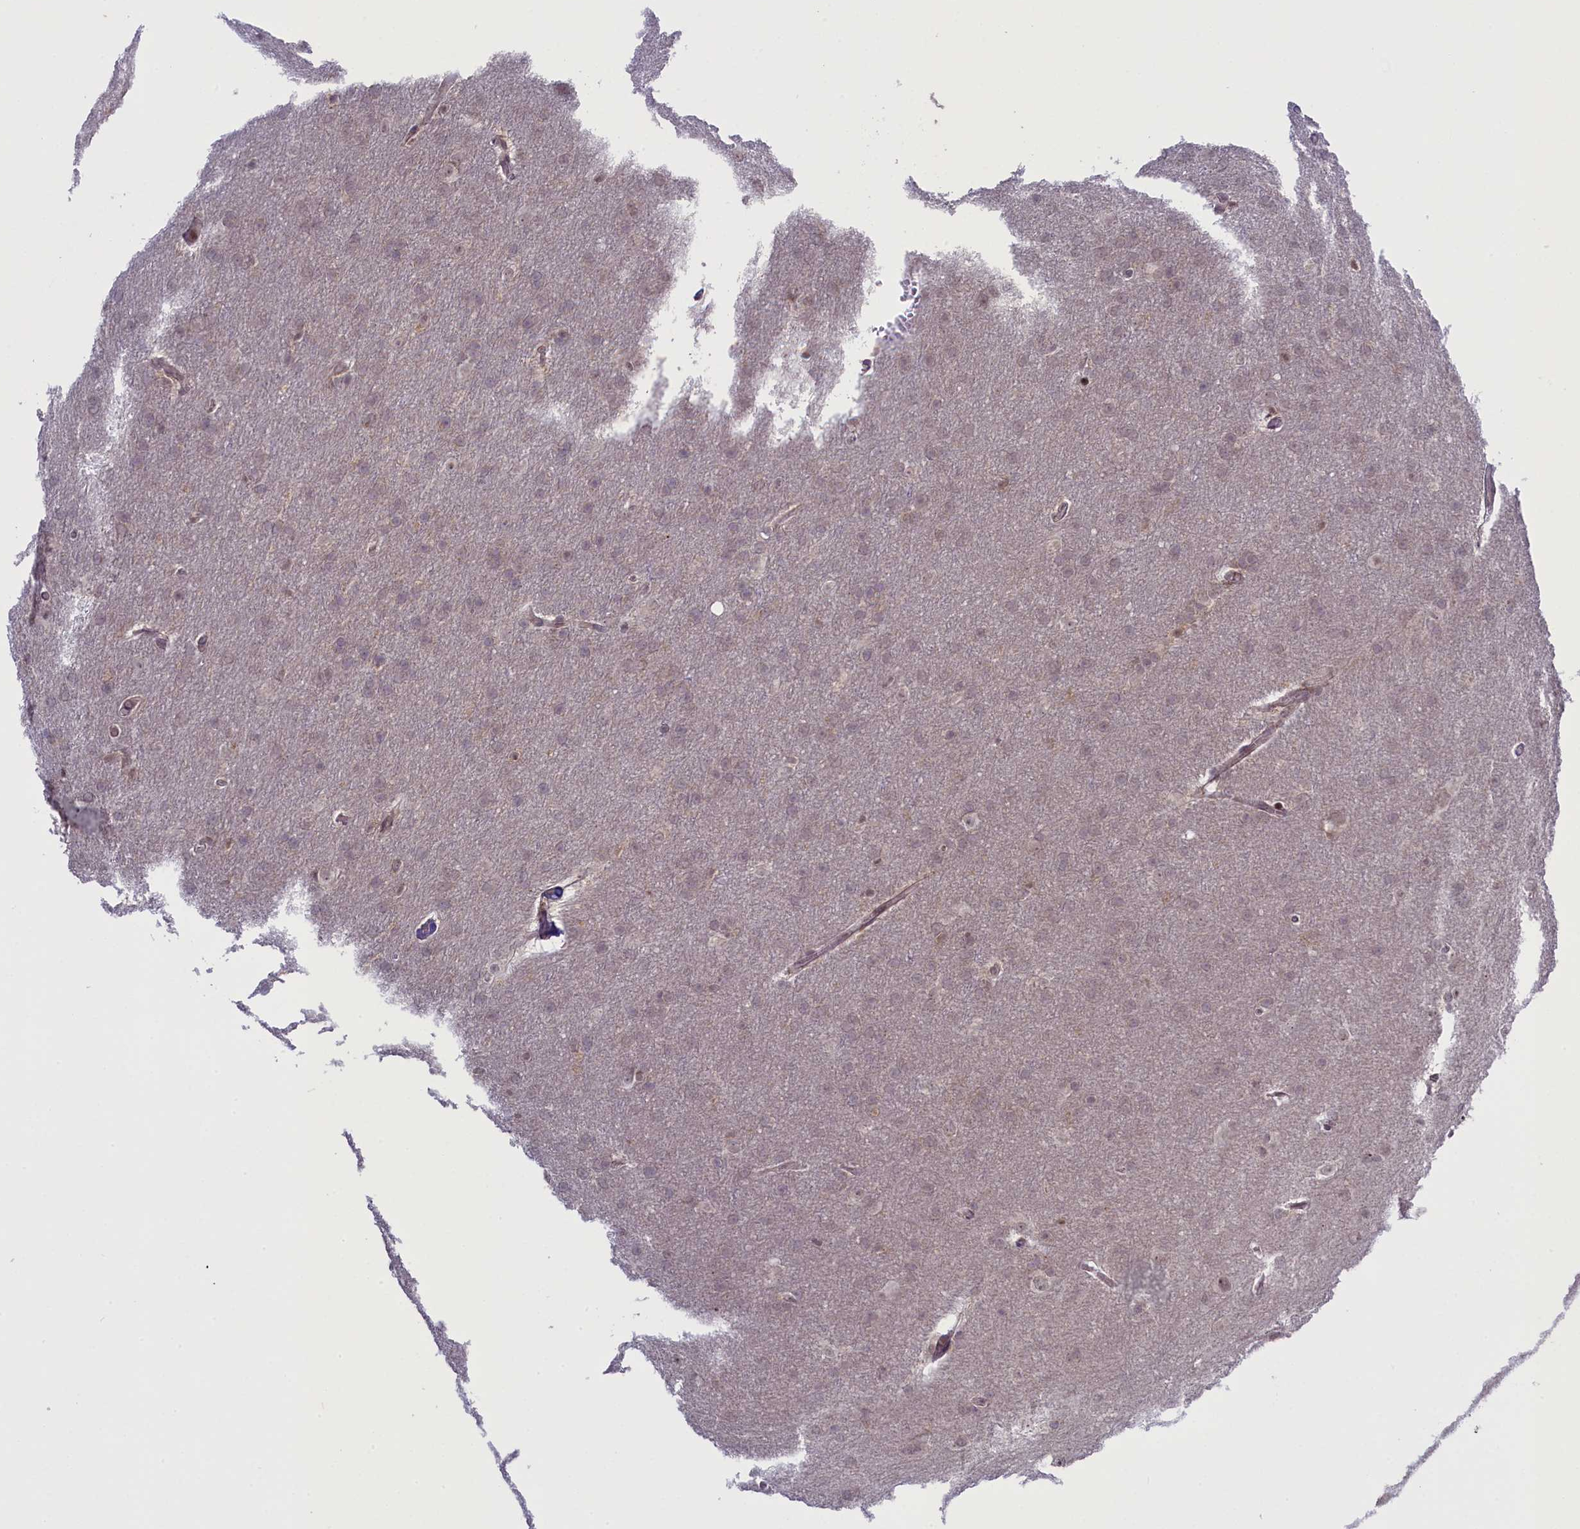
{"staining": {"intensity": "negative", "quantity": "none", "location": "none"}, "tissue": "glioma", "cell_type": "Tumor cells", "image_type": "cancer", "snomed": [{"axis": "morphology", "description": "Glioma, malignant, Low grade"}, {"axis": "topography", "description": "Brain"}], "caption": "Tumor cells are negative for brown protein staining in glioma. The staining was performed using DAB to visualize the protein expression in brown, while the nuclei were stained in blue with hematoxylin (Magnification: 20x).", "gene": "CCL23", "patient": {"sex": "female", "age": 32}}